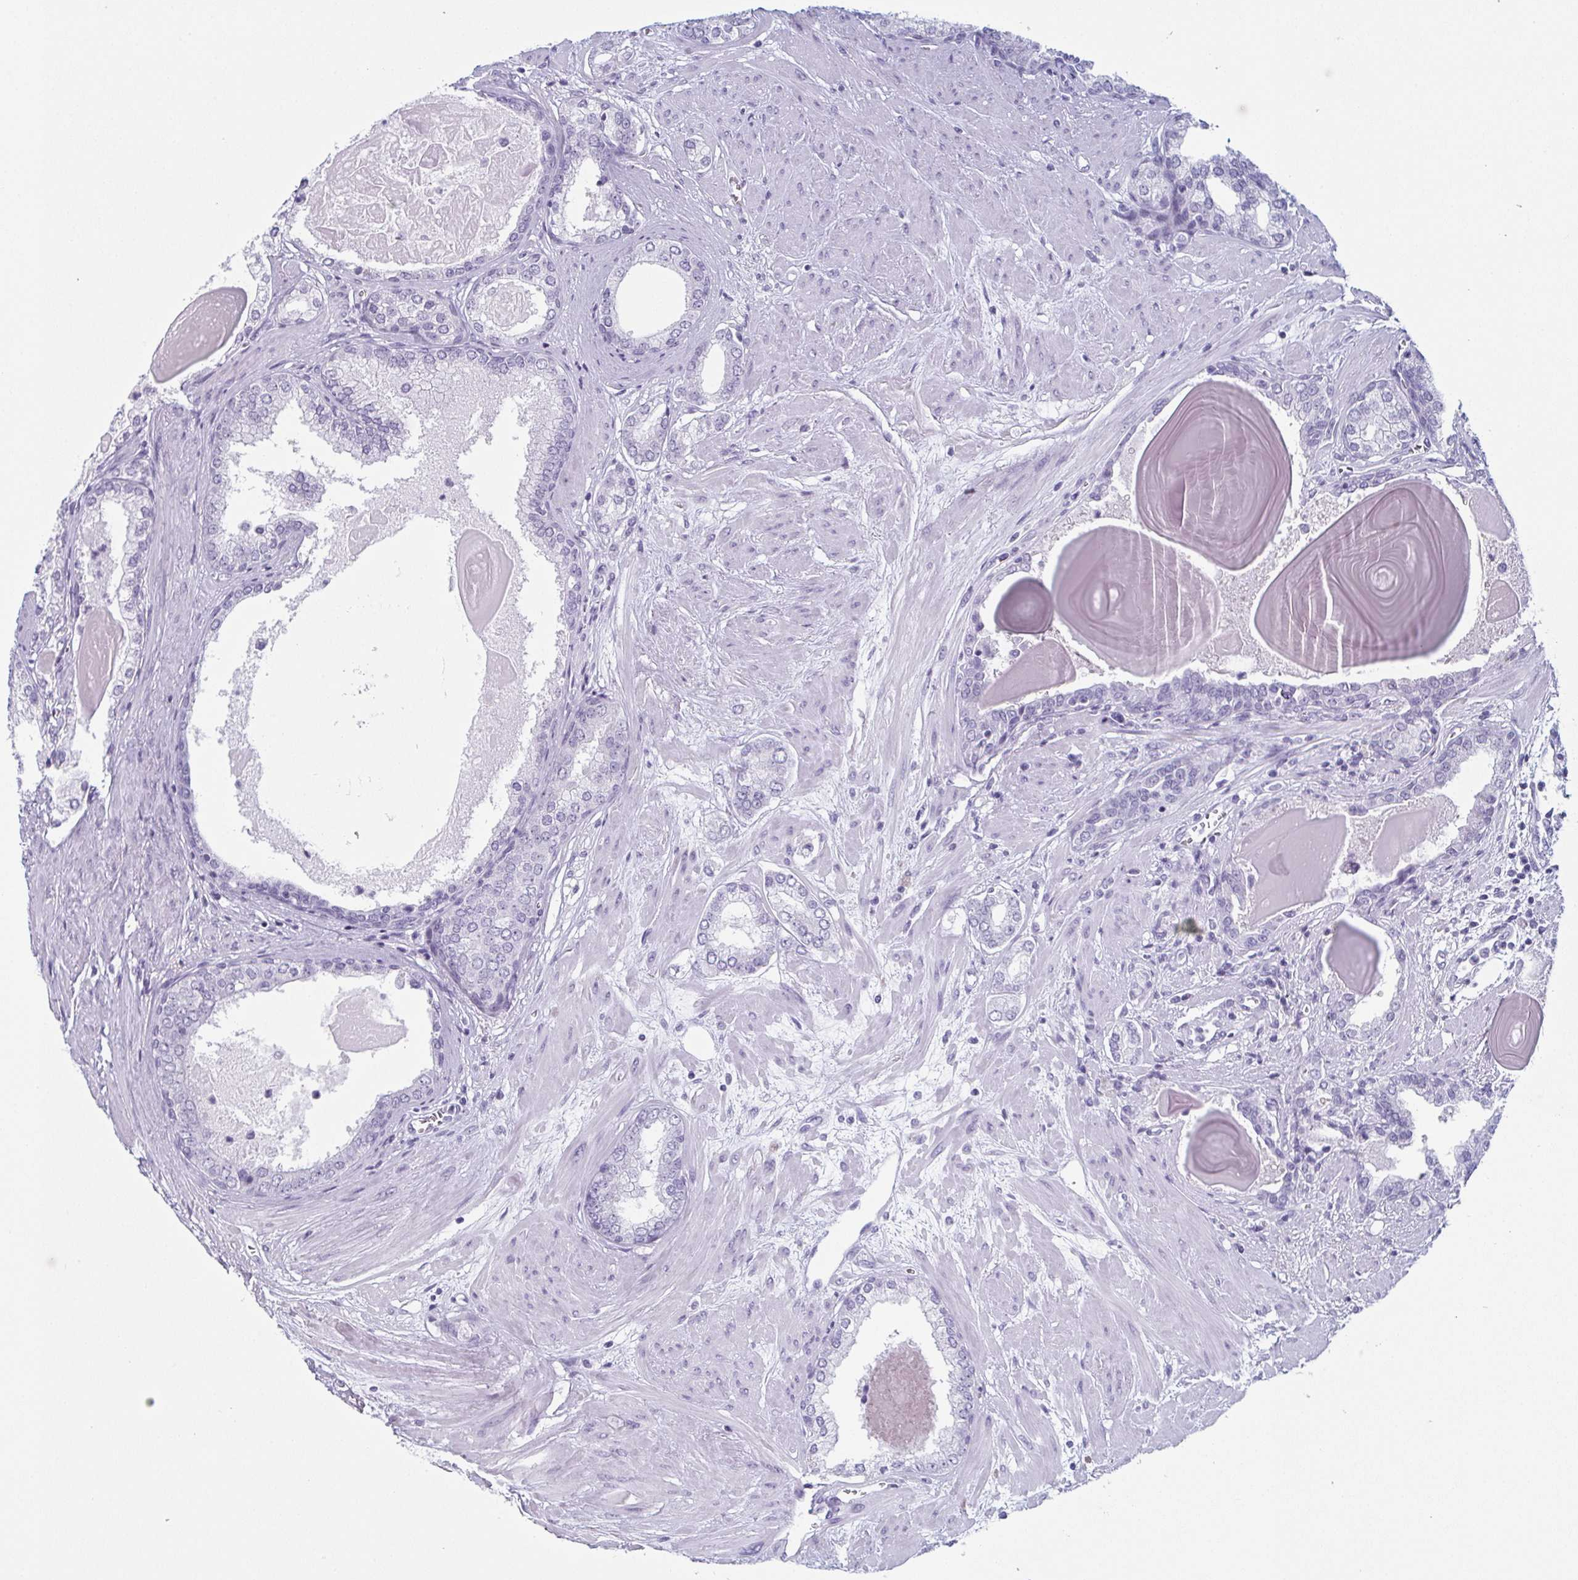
{"staining": {"intensity": "negative", "quantity": "none", "location": "none"}, "tissue": "prostate cancer", "cell_type": "Tumor cells", "image_type": "cancer", "snomed": [{"axis": "morphology", "description": "Adenocarcinoma, Low grade"}, {"axis": "topography", "description": "Prostate"}], "caption": "Immunohistochemistry of human adenocarcinoma (low-grade) (prostate) shows no staining in tumor cells.", "gene": "ENKUR", "patient": {"sex": "male", "age": 64}}